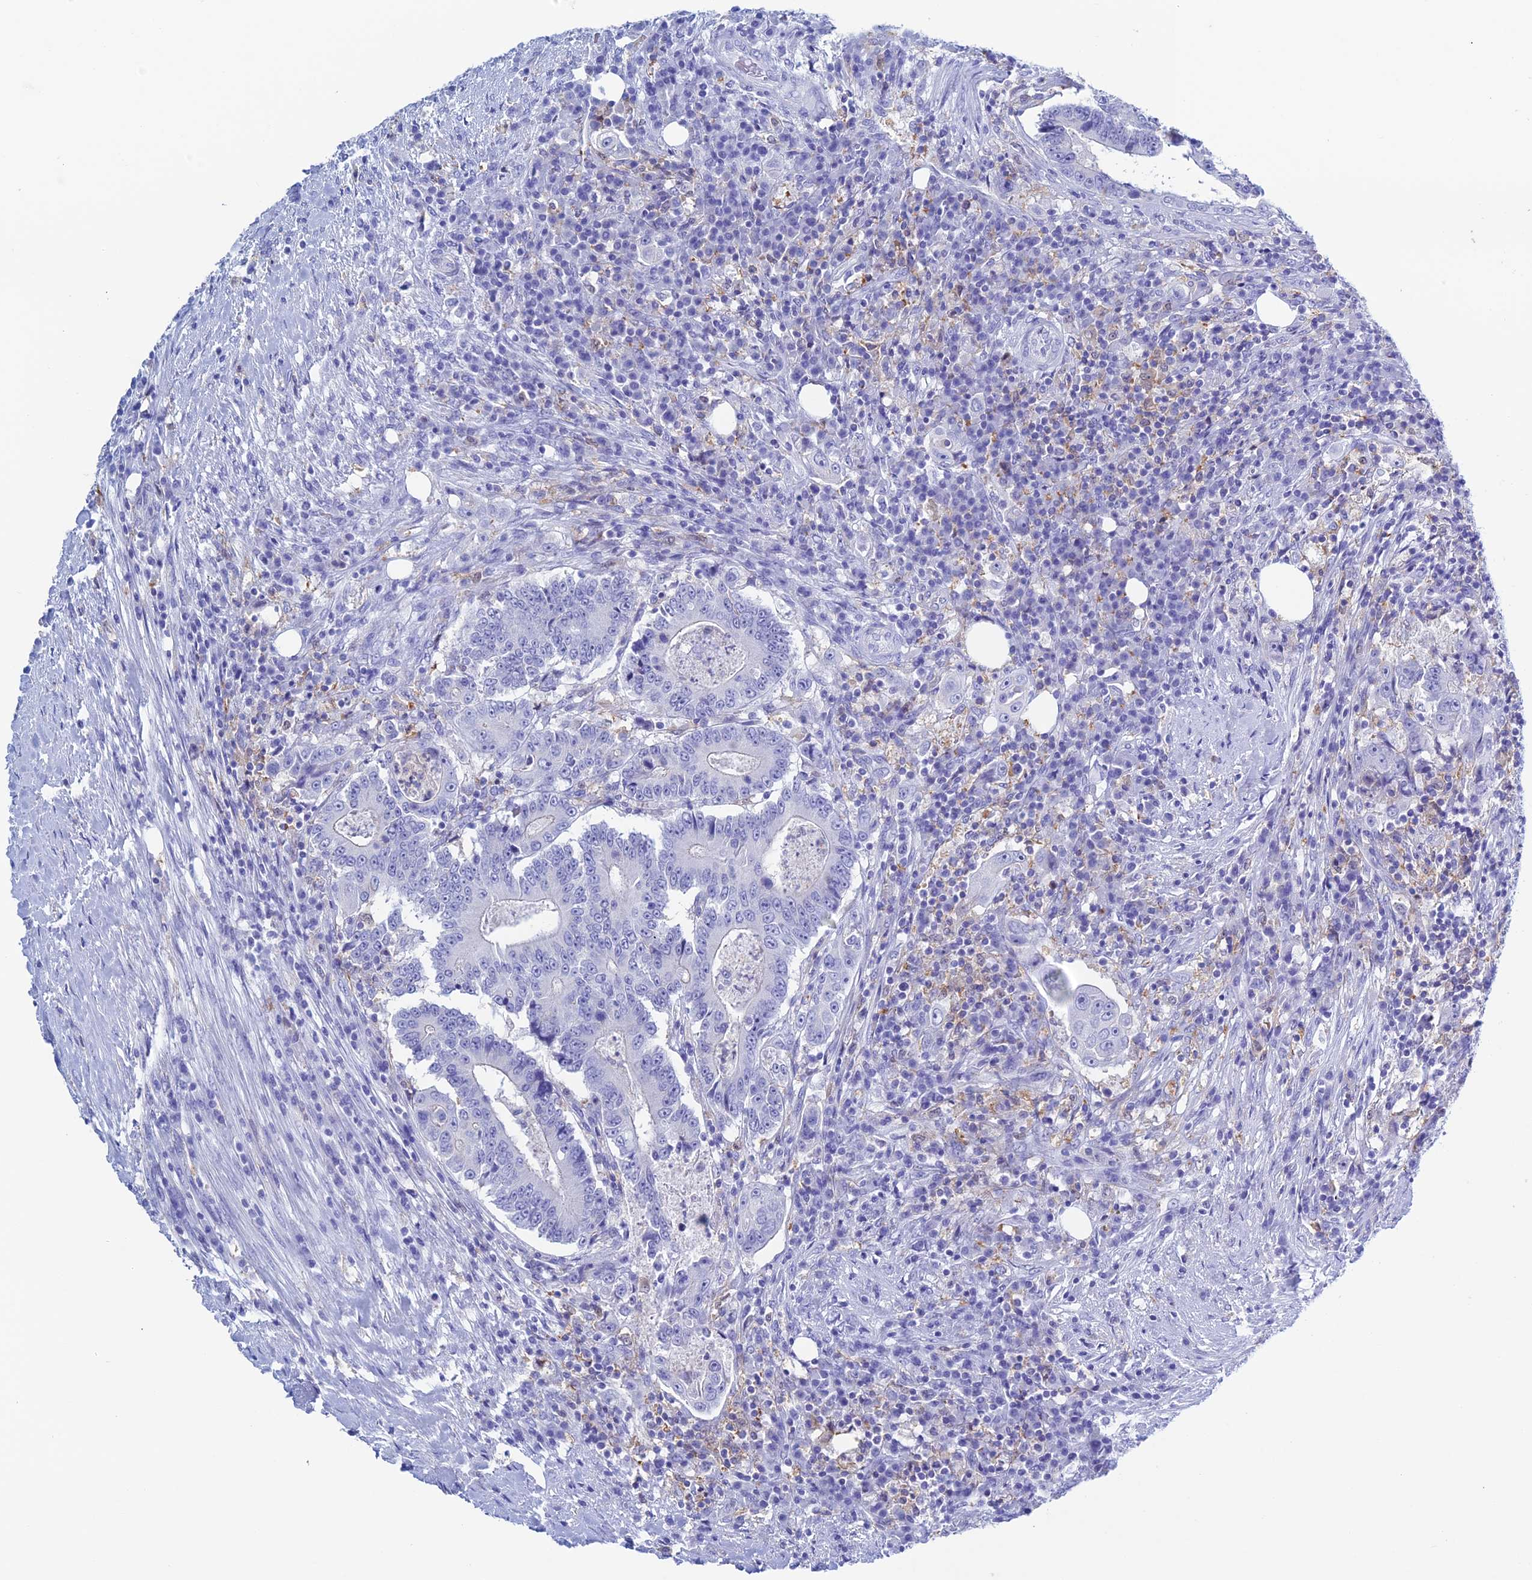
{"staining": {"intensity": "negative", "quantity": "none", "location": "none"}, "tissue": "colorectal cancer", "cell_type": "Tumor cells", "image_type": "cancer", "snomed": [{"axis": "morphology", "description": "Adenocarcinoma, NOS"}, {"axis": "topography", "description": "Colon"}], "caption": "Histopathology image shows no protein positivity in tumor cells of colorectal cancer tissue.", "gene": "KCNK17", "patient": {"sex": "male", "age": 83}}